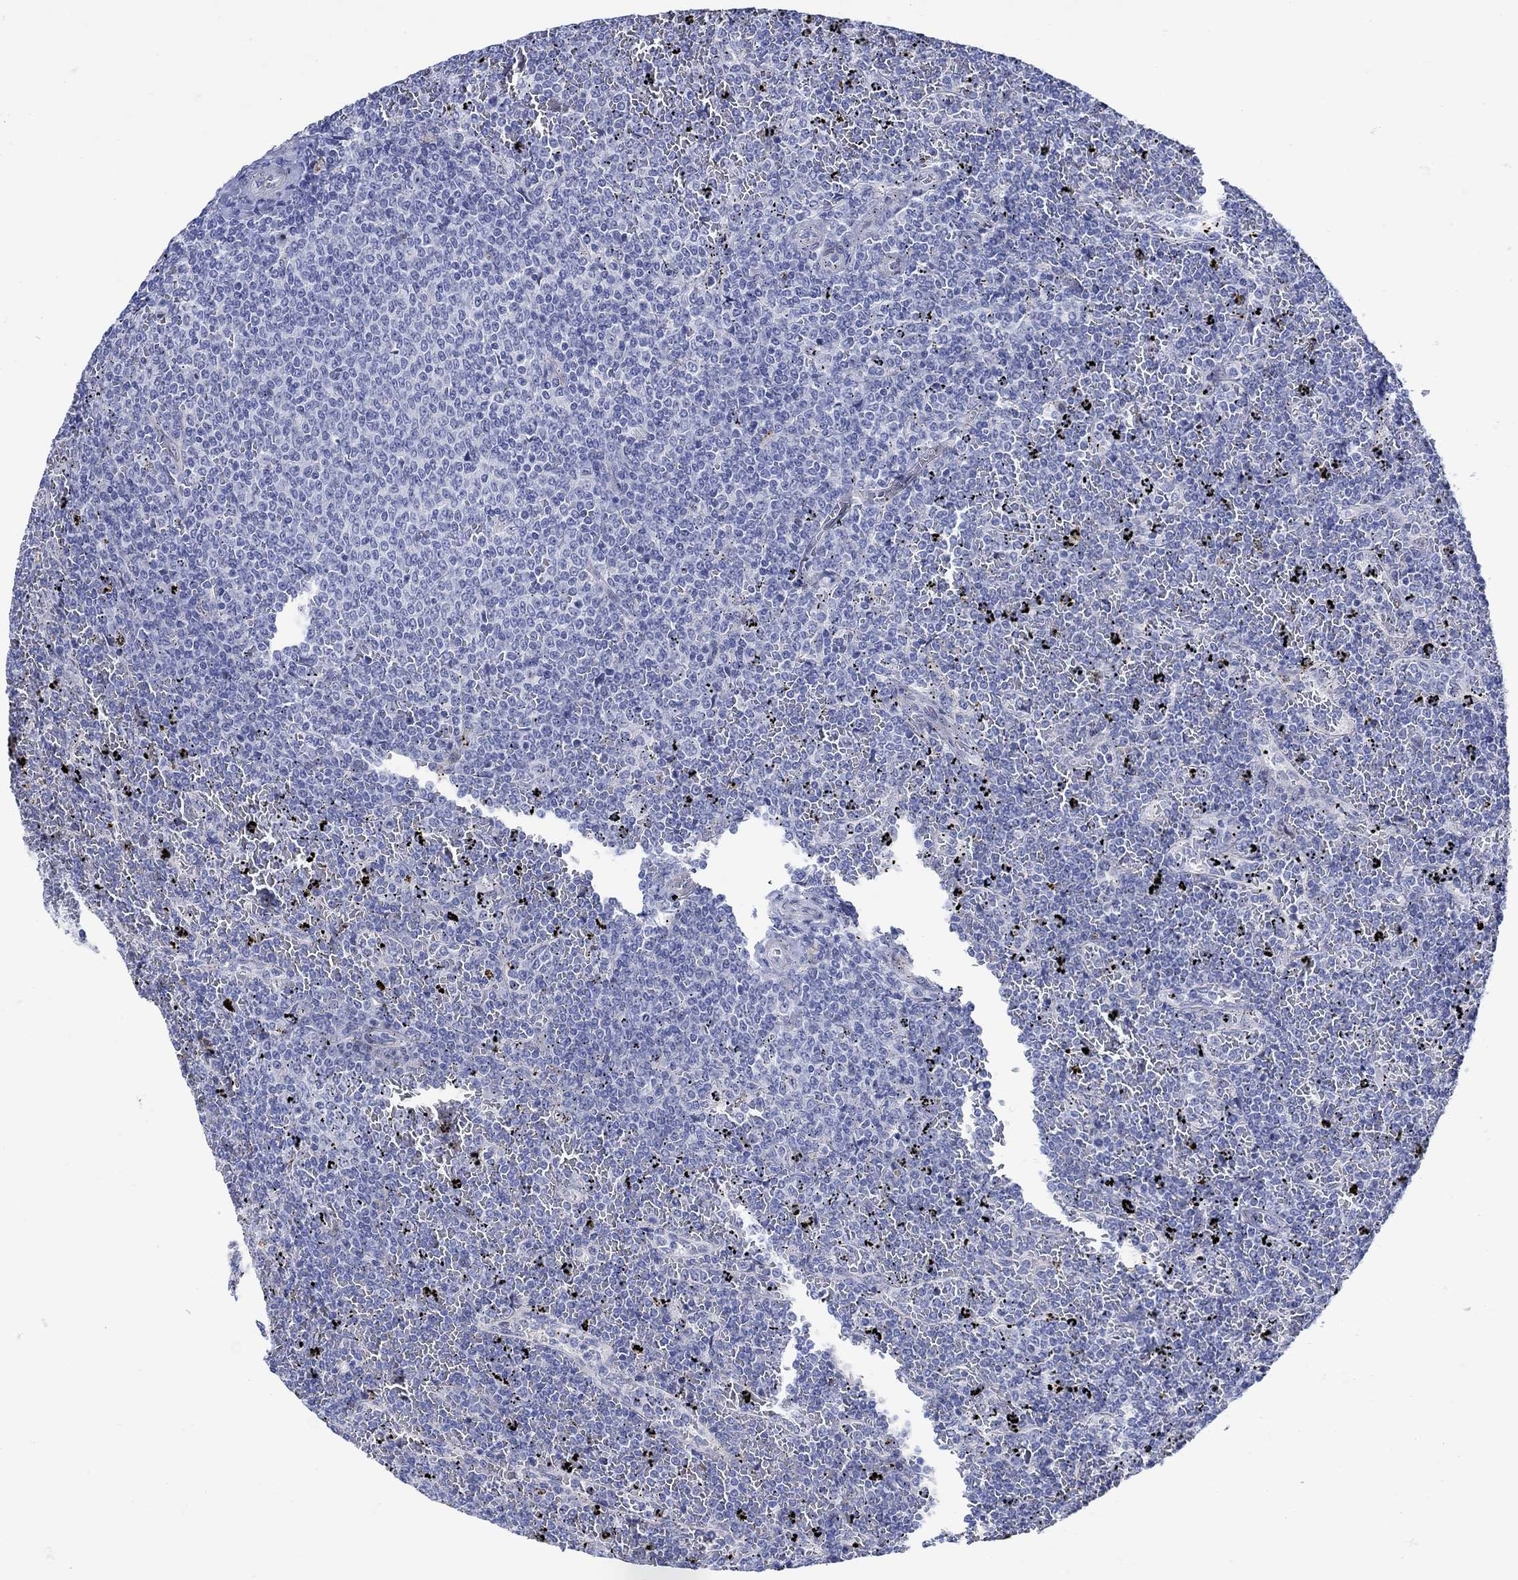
{"staining": {"intensity": "negative", "quantity": "none", "location": "none"}, "tissue": "lymphoma", "cell_type": "Tumor cells", "image_type": "cancer", "snomed": [{"axis": "morphology", "description": "Malignant lymphoma, non-Hodgkin's type, Low grade"}, {"axis": "topography", "description": "Spleen"}], "caption": "The photomicrograph displays no significant positivity in tumor cells of low-grade malignant lymphoma, non-Hodgkin's type.", "gene": "KSR2", "patient": {"sex": "female", "age": 77}}